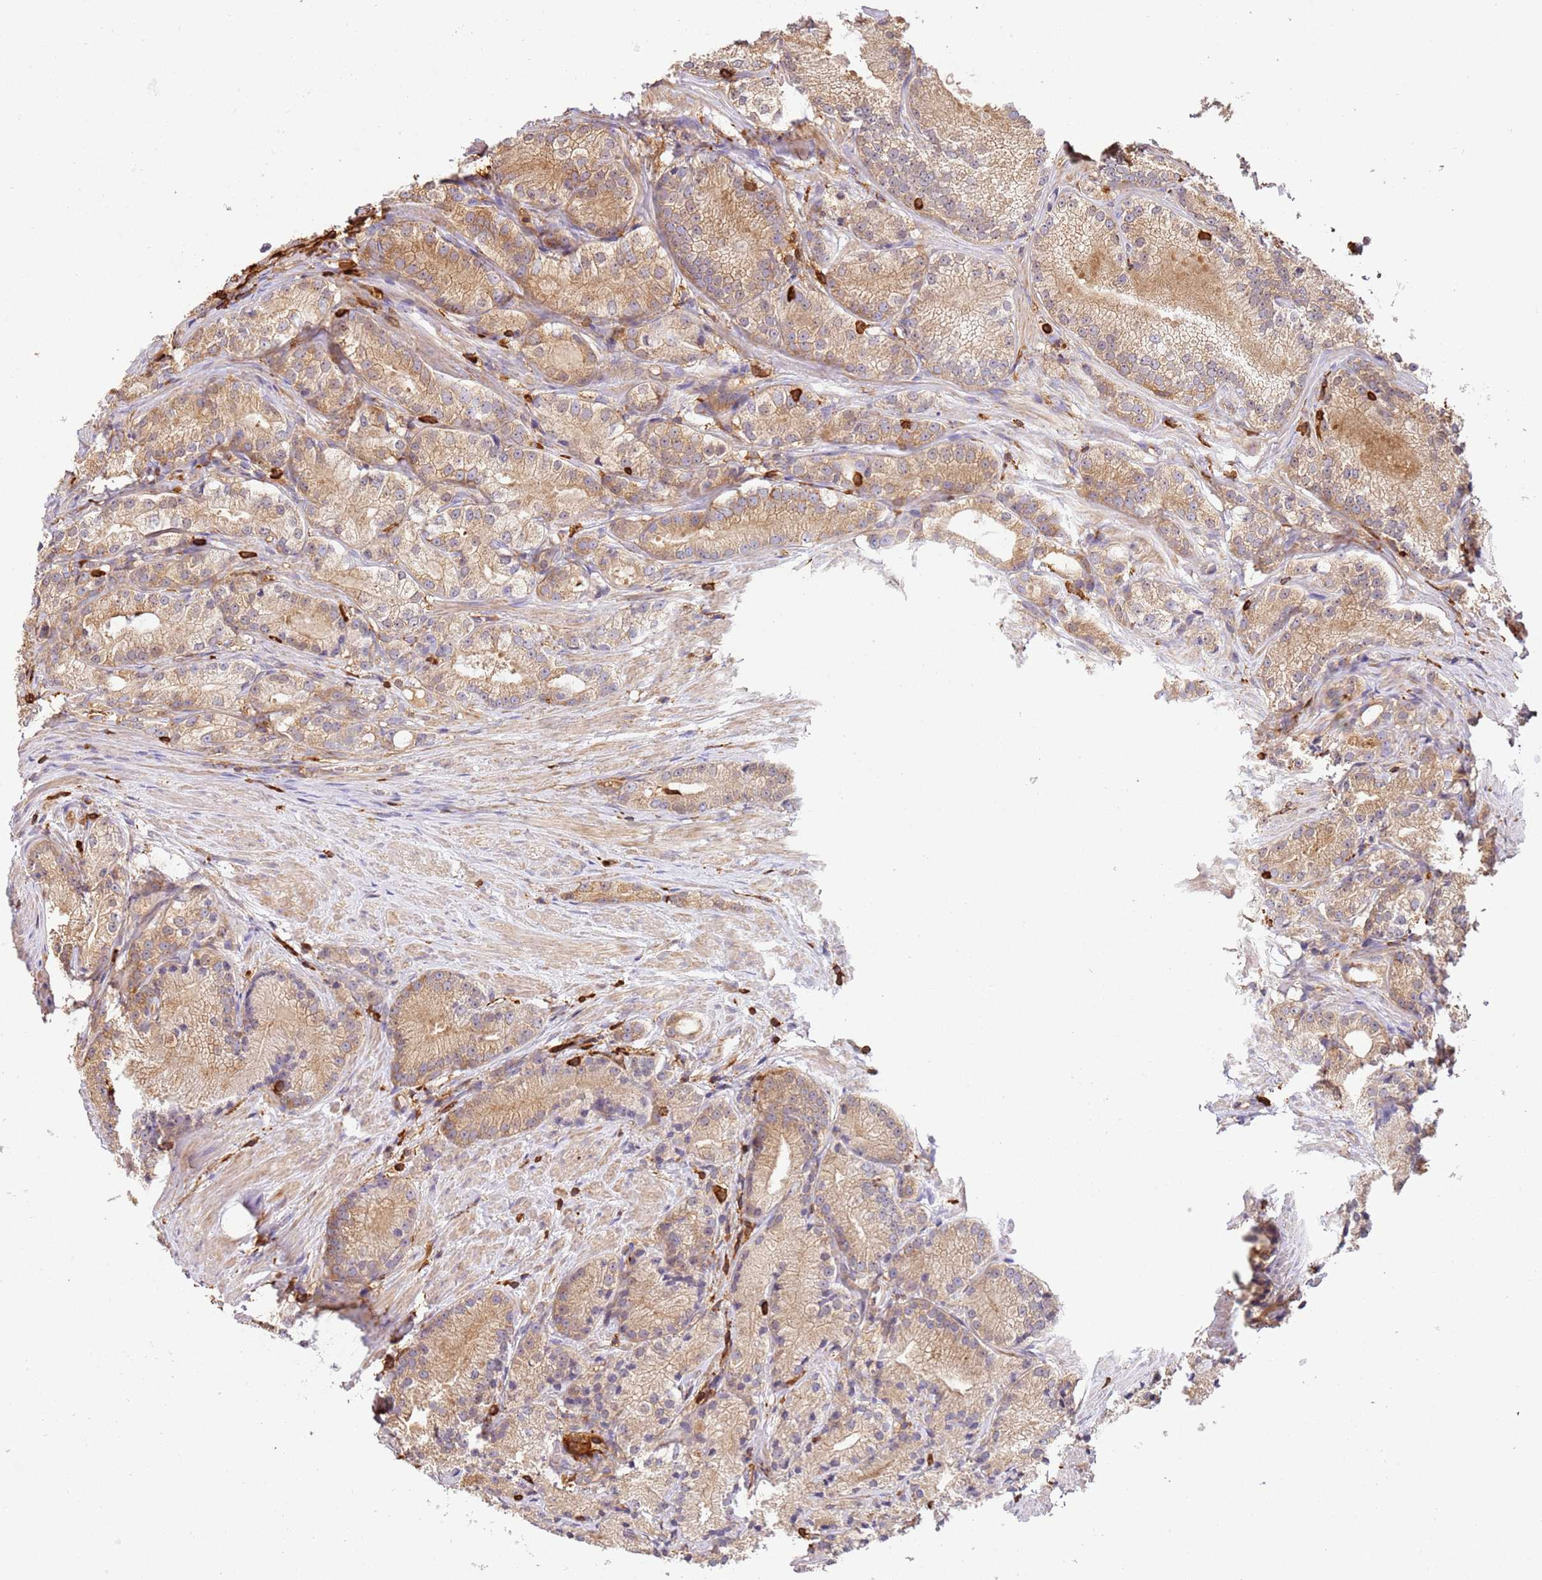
{"staining": {"intensity": "moderate", "quantity": ">75%", "location": "cytoplasmic/membranous"}, "tissue": "prostate cancer", "cell_type": "Tumor cells", "image_type": "cancer", "snomed": [{"axis": "morphology", "description": "Adenocarcinoma, Low grade"}, {"axis": "topography", "description": "Prostate"}], "caption": "The immunohistochemical stain highlights moderate cytoplasmic/membranous positivity in tumor cells of prostate cancer (adenocarcinoma (low-grade)) tissue.", "gene": "OR6P1", "patient": {"sex": "male", "age": 57}}